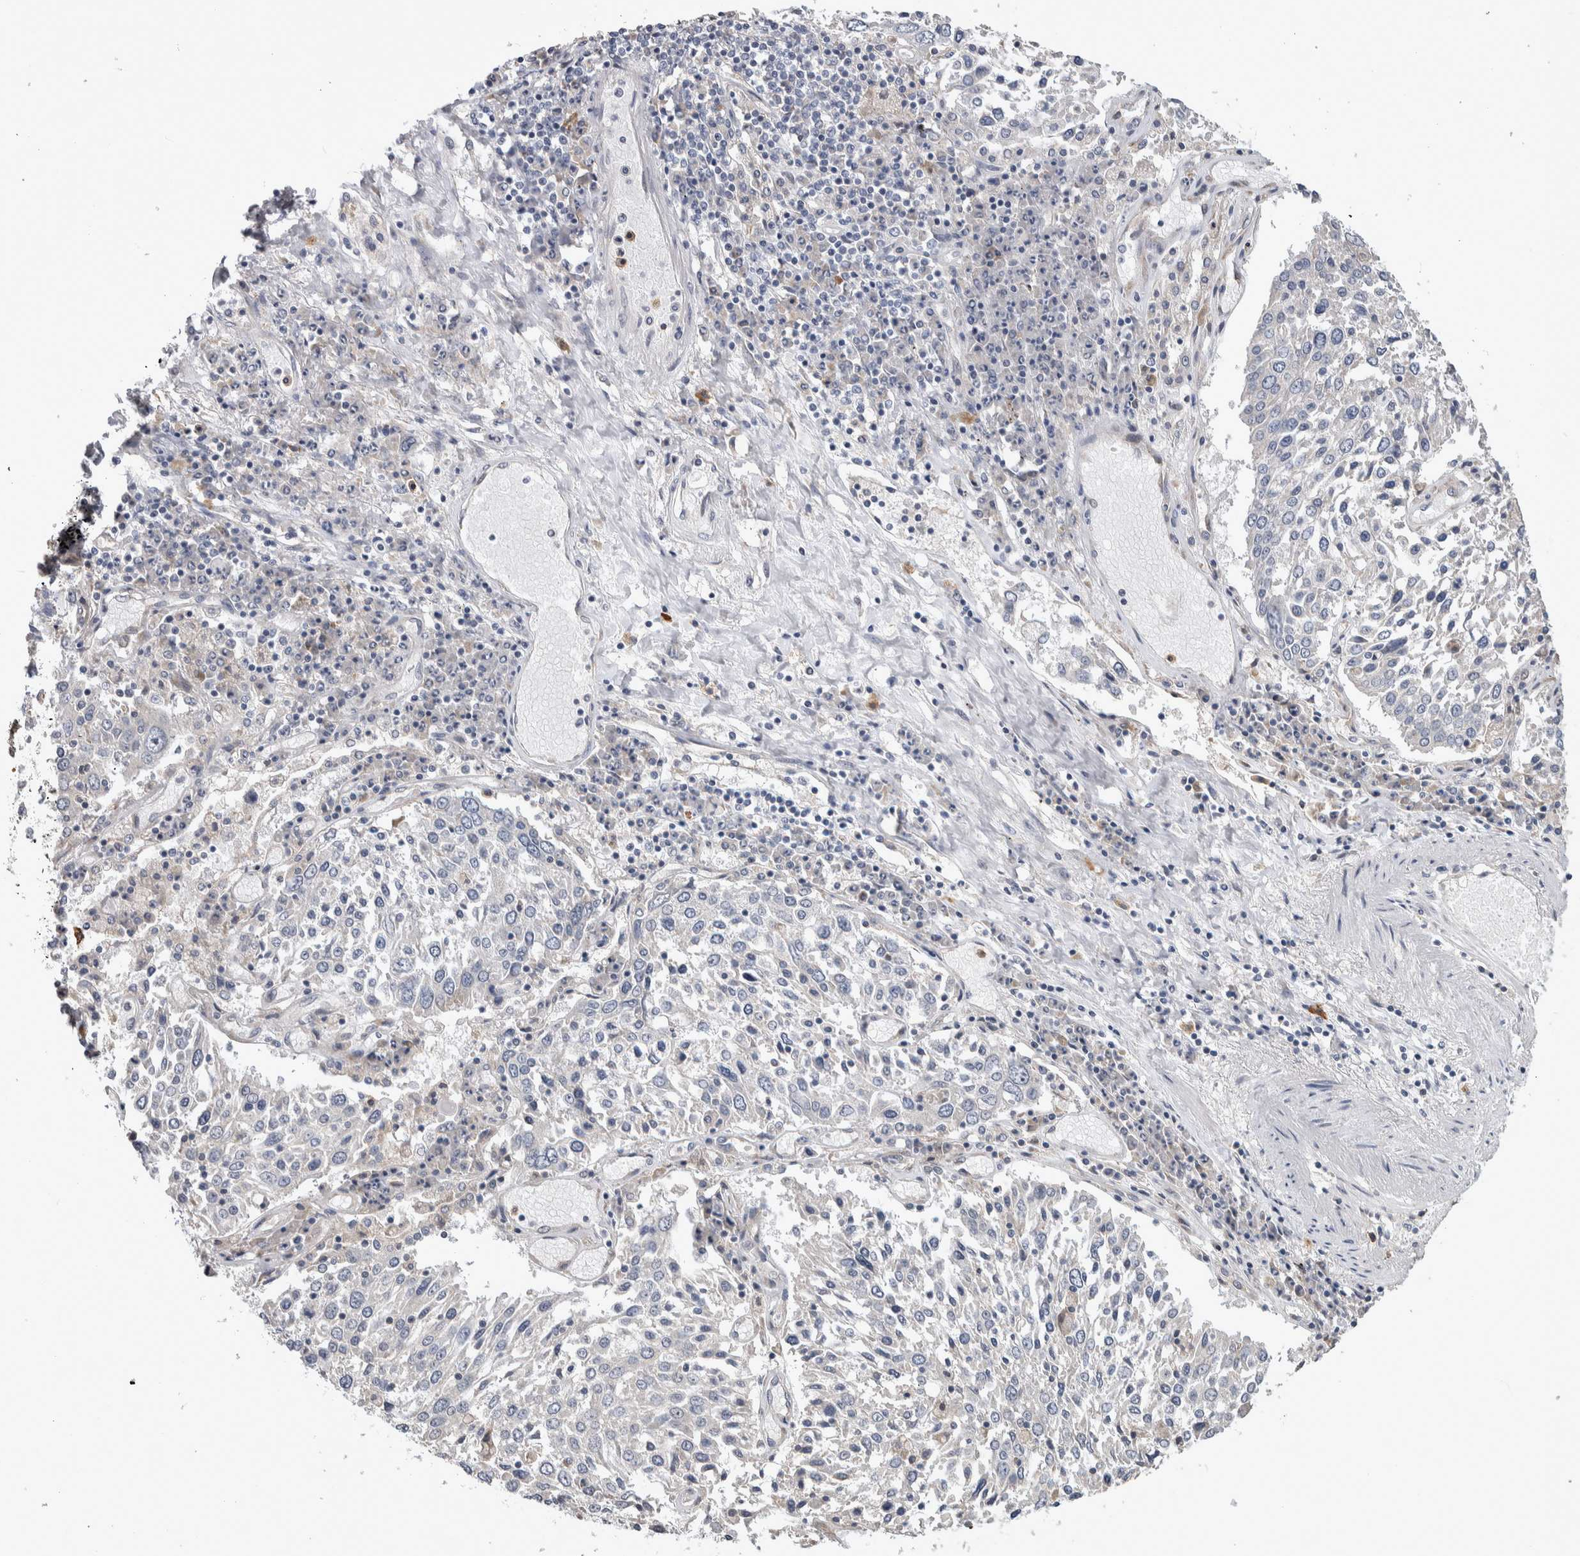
{"staining": {"intensity": "negative", "quantity": "none", "location": "none"}, "tissue": "lung cancer", "cell_type": "Tumor cells", "image_type": "cancer", "snomed": [{"axis": "morphology", "description": "Squamous cell carcinoma, NOS"}, {"axis": "topography", "description": "Lung"}], "caption": "This is a histopathology image of immunohistochemistry (IHC) staining of lung cancer, which shows no staining in tumor cells. (DAB IHC visualized using brightfield microscopy, high magnification).", "gene": "IBTK", "patient": {"sex": "male", "age": 65}}